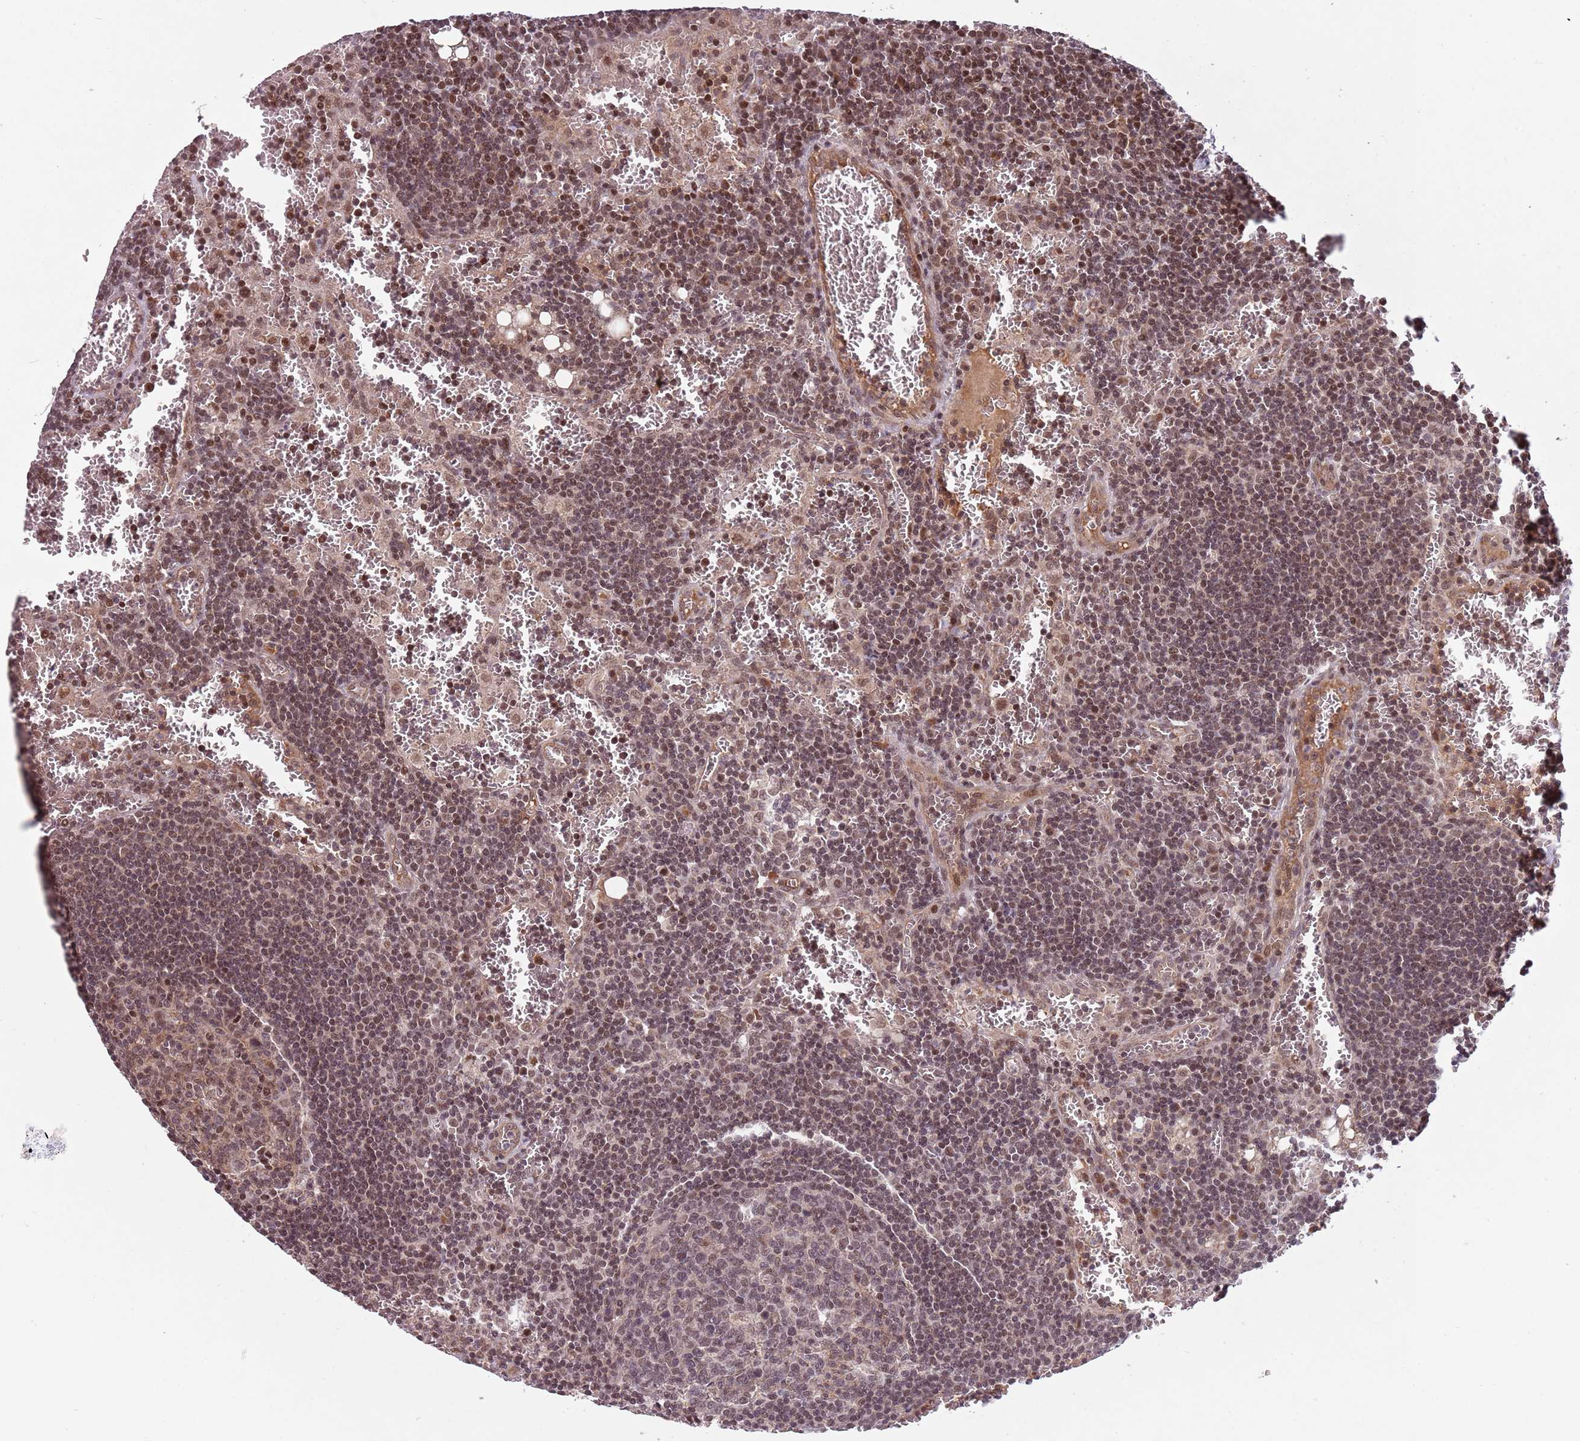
{"staining": {"intensity": "moderate", "quantity": "<25%", "location": "nuclear"}, "tissue": "lymph node", "cell_type": "Germinal center cells", "image_type": "normal", "snomed": [{"axis": "morphology", "description": "Normal tissue, NOS"}, {"axis": "topography", "description": "Lymph node"}], "caption": "A brown stain shows moderate nuclear staining of a protein in germinal center cells of normal lymph node. The protein is stained brown, and the nuclei are stained in blue (DAB IHC with brightfield microscopy, high magnification).", "gene": "SUDS3", "patient": {"sex": "female", "age": 73}}